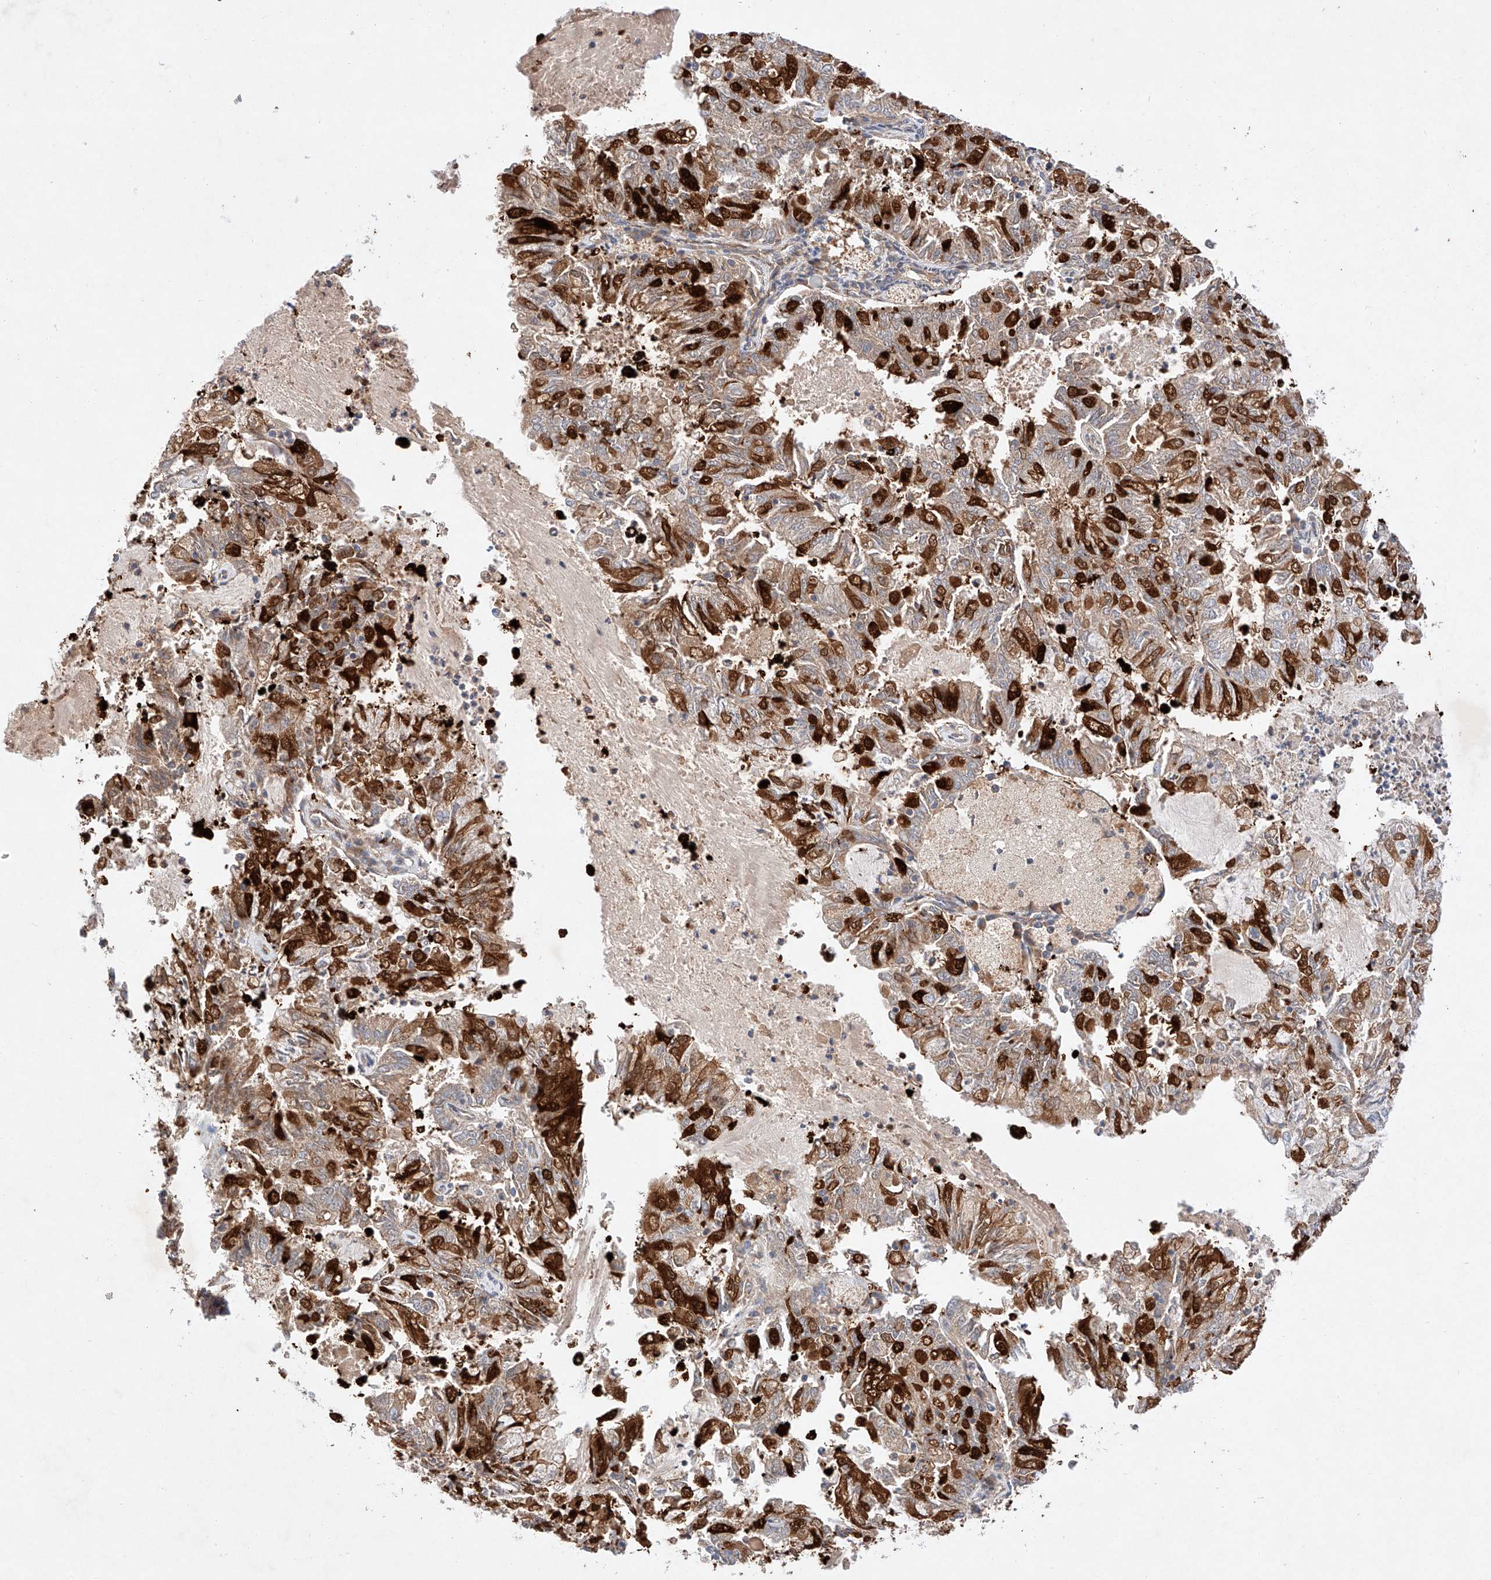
{"staining": {"intensity": "moderate", "quantity": "25%-75%", "location": "cytoplasmic/membranous"}, "tissue": "endometrial cancer", "cell_type": "Tumor cells", "image_type": "cancer", "snomed": [{"axis": "morphology", "description": "Adenocarcinoma, NOS"}, {"axis": "topography", "description": "Endometrium"}], "caption": "Immunohistochemistry (IHC) of adenocarcinoma (endometrial) shows medium levels of moderate cytoplasmic/membranous positivity in approximately 25%-75% of tumor cells. The staining was performed using DAB (3,3'-diaminobenzidine), with brown indicating positive protein expression. Nuclei are stained blue with hematoxylin.", "gene": "RAB23", "patient": {"sex": "female", "age": 57}}